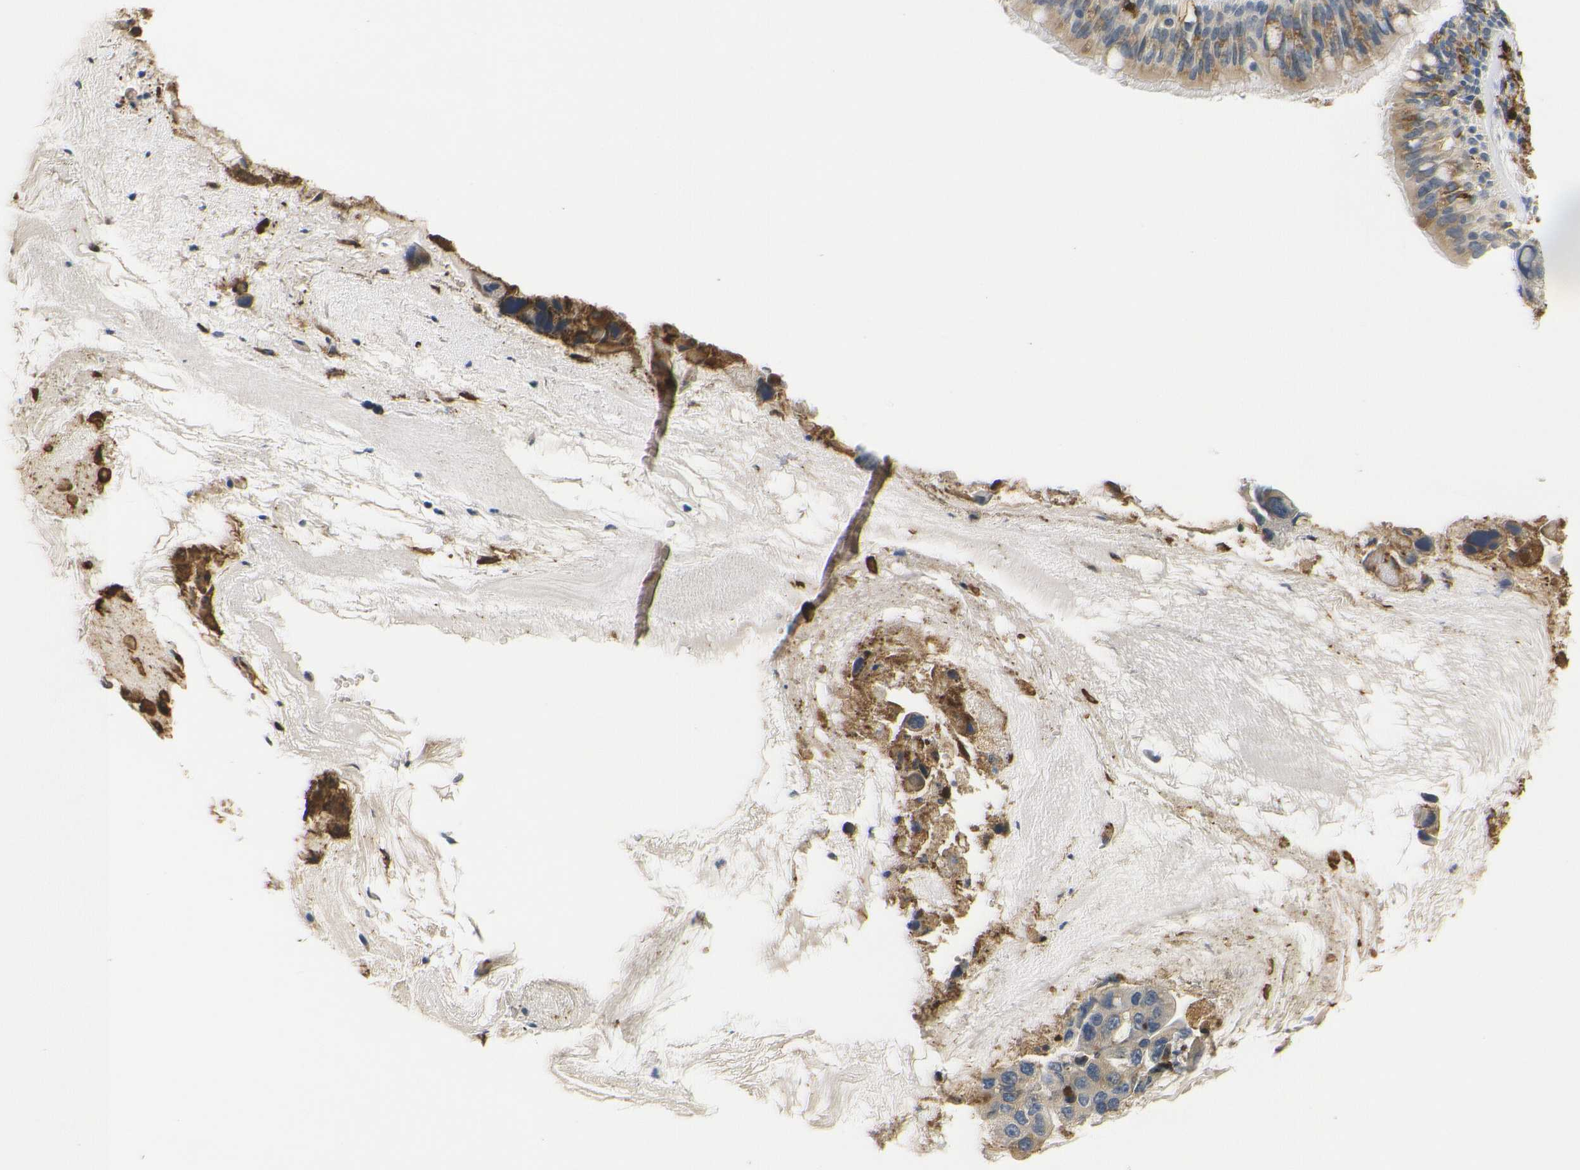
{"staining": {"intensity": "moderate", "quantity": ">75%", "location": "cytoplasmic/membranous"}, "tissue": "bronchus", "cell_type": "Respiratory epithelial cells", "image_type": "normal", "snomed": [{"axis": "morphology", "description": "Normal tissue, NOS"}, {"axis": "morphology", "description": "Adenocarcinoma, NOS"}, {"axis": "morphology", "description": "Adenocarcinoma, metastatic, NOS"}, {"axis": "topography", "description": "Lymph node"}, {"axis": "topography", "description": "Bronchus"}, {"axis": "topography", "description": "Lung"}], "caption": "DAB immunohistochemical staining of unremarkable bronchus exhibits moderate cytoplasmic/membranous protein staining in approximately >75% of respiratory epithelial cells.", "gene": "HLA", "patient": {"sex": "female", "age": 54}}